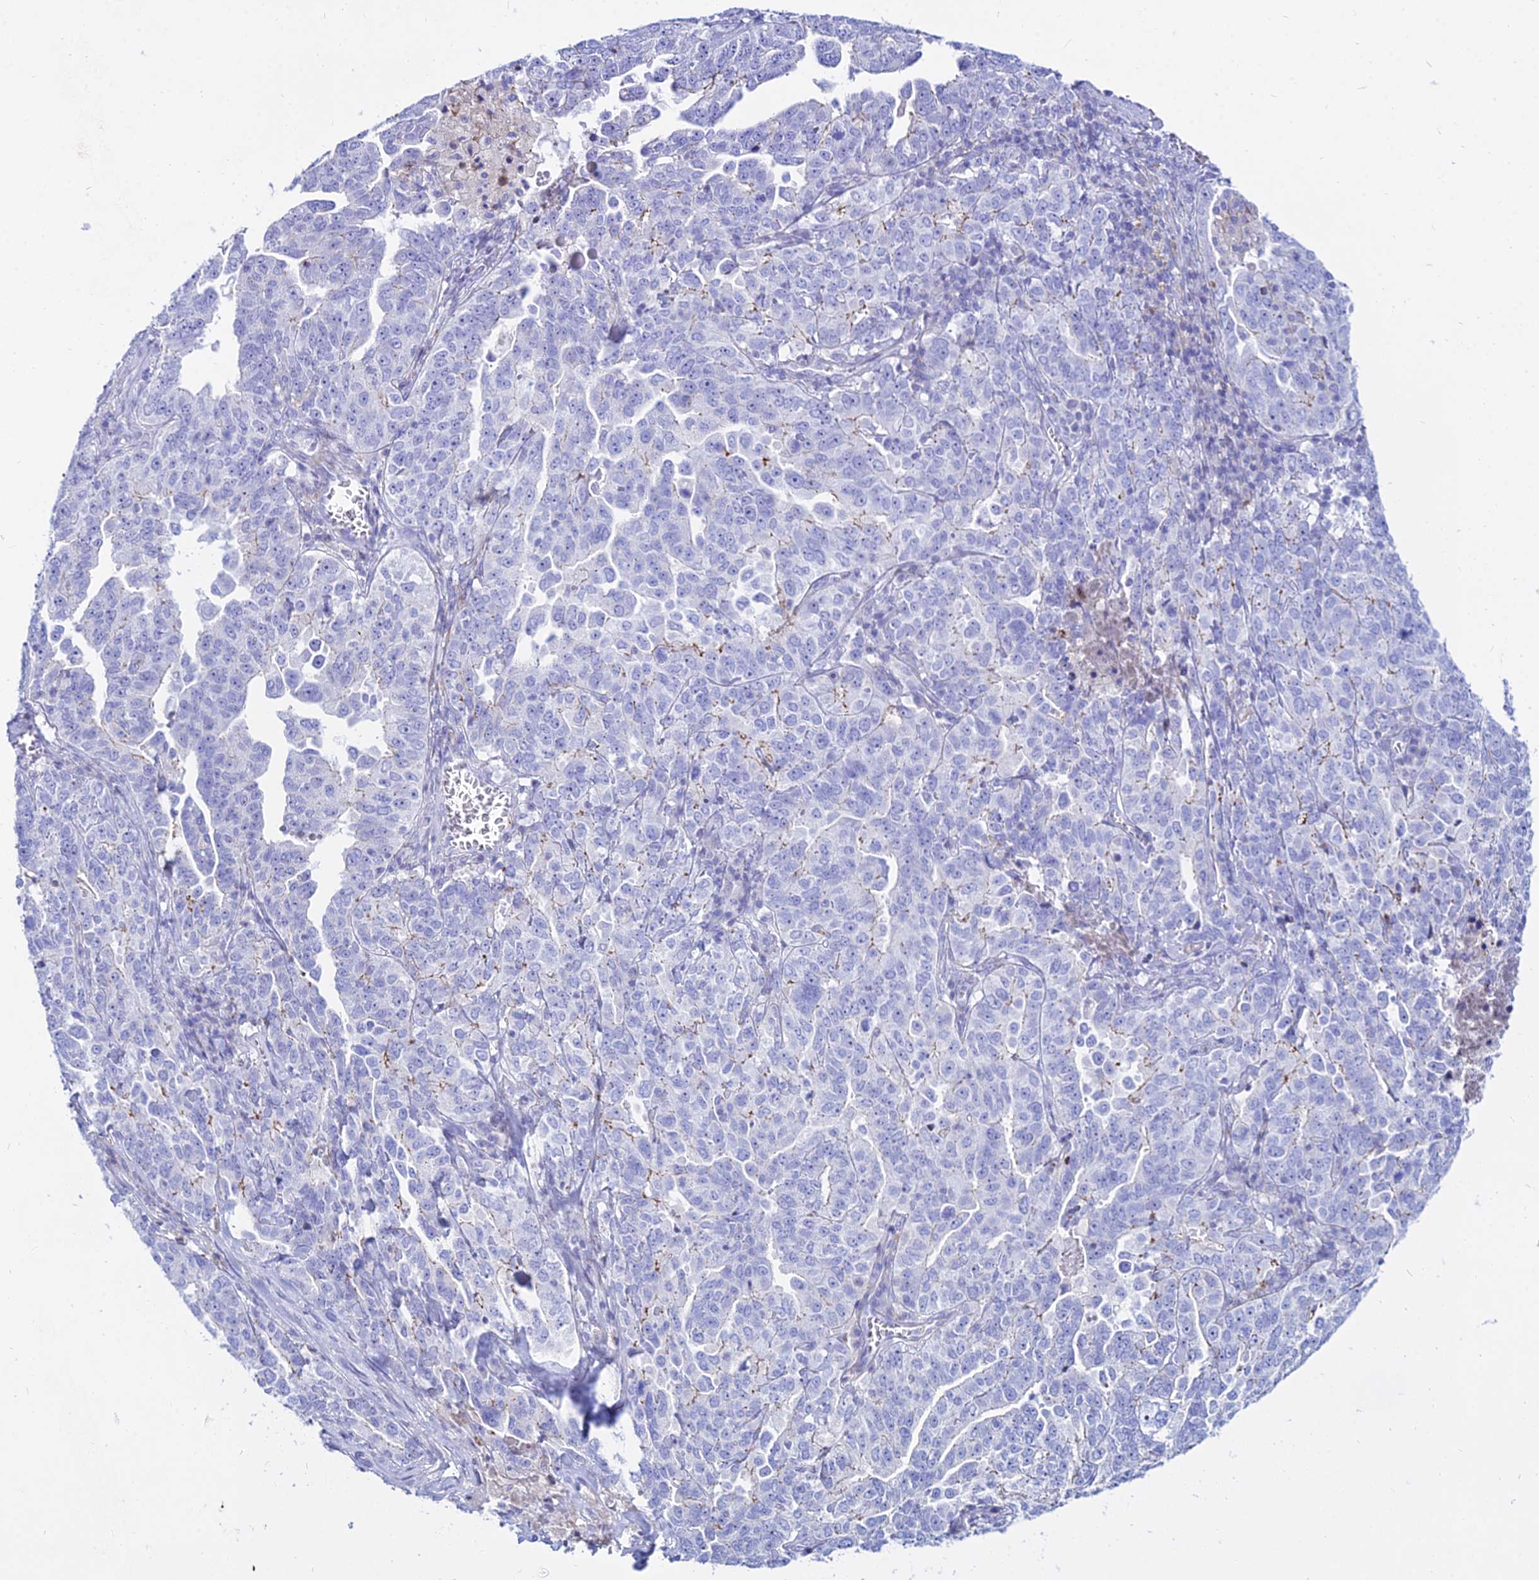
{"staining": {"intensity": "negative", "quantity": "none", "location": "none"}, "tissue": "ovarian cancer", "cell_type": "Tumor cells", "image_type": "cancer", "snomed": [{"axis": "morphology", "description": "Carcinoma, endometroid"}, {"axis": "topography", "description": "Ovary"}], "caption": "IHC of endometroid carcinoma (ovarian) reveals no staining in tumor cells.", "gene": "DLX1", "patient": {"sex": "female", "age": 62}}